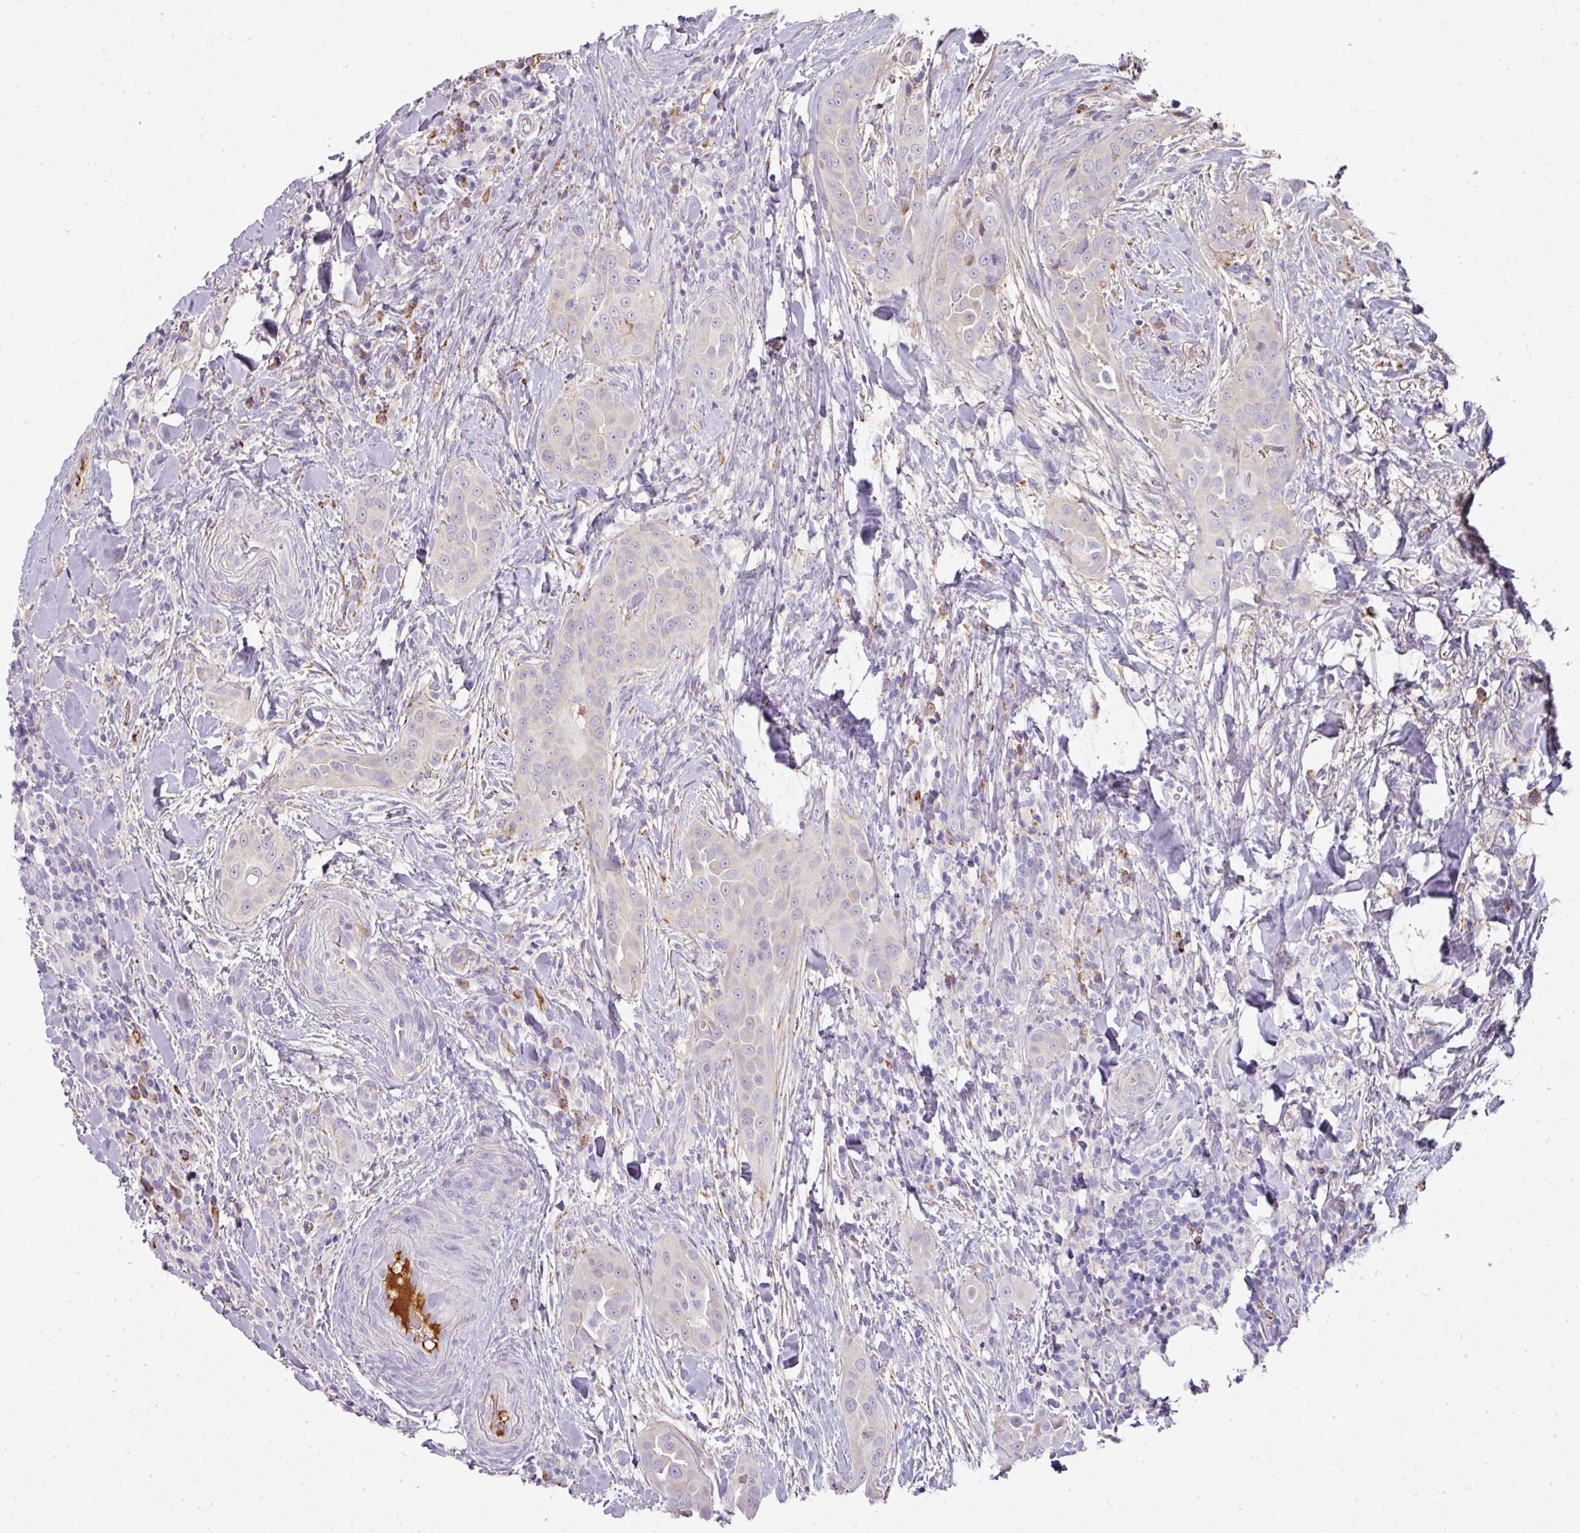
{"staining": {"intensity": "negative", "quantity": "none", "location": "none"}, "tissue": "thyroid cancer", "cell_type": "Tumor cells", "image_type": "cancer", "snomed": [{"axis": "morphology", "description": "Papillary adenocarcinoma, NOS"}, {"axis": "topography", "description": "Thyroid gland"}], "caption": "A high-resolution image shows immunohistochemistry staining of papillary adenocarcinoma (thyroid), which exhibits no significant staining in tumor cells.", "gene": "CCZ1", "patient": {"sex": "male", "age": 61}}